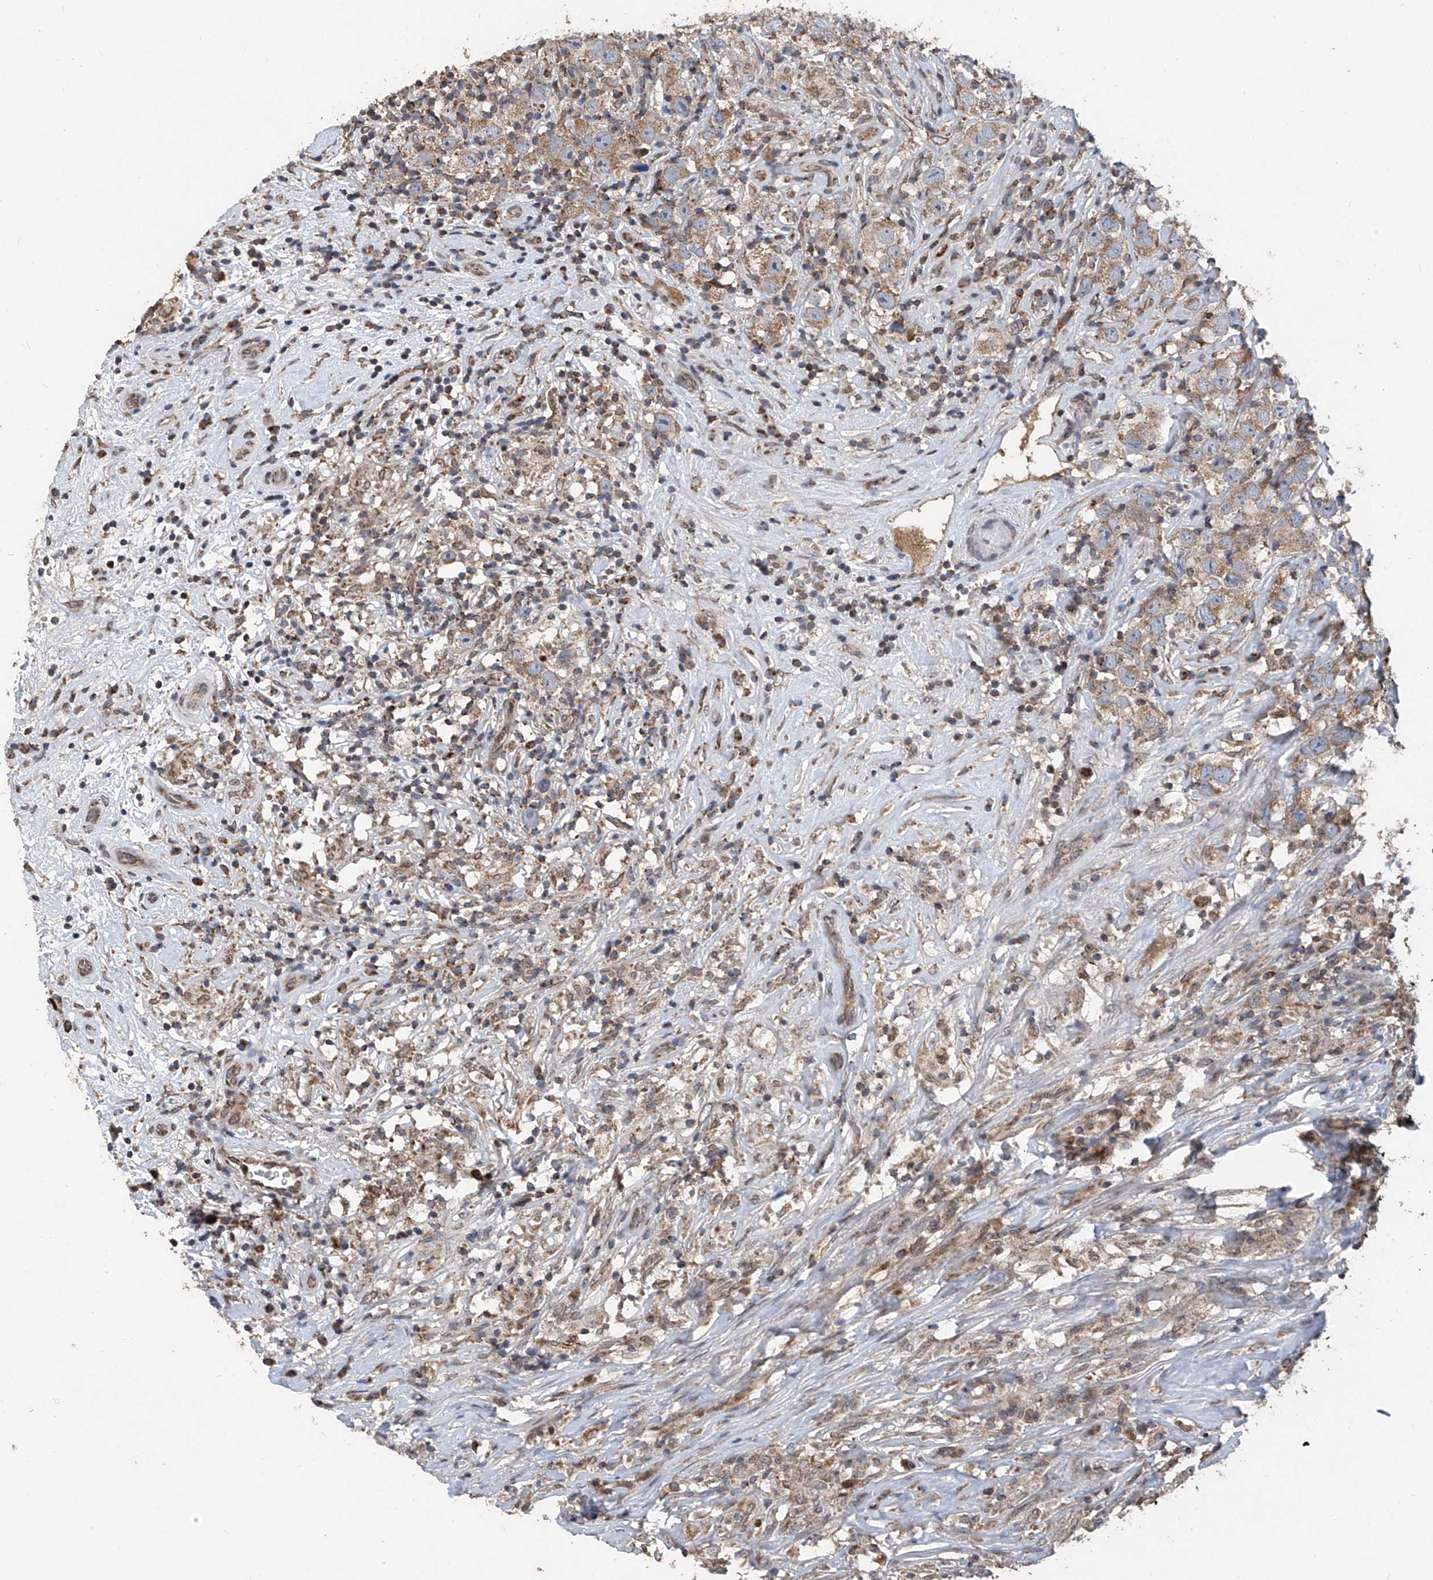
{"staining": {"intensity": "moderate", "quantity": ">75%", "location": "cytoplasmic/membranous"}, "tissue": "testis cancer", "cell_type": "Tumor cells", "image_type": "cancer", "snomed": [{"axis": "morphology", "description": "Seminoma, NOS"}, {"axis": "topography", "description": "Testis"}], "caption": "Protein analysis of testis cancer (seminoma) tissue demonstrates moderate cytoplasmic/membranous staining in about >75% of tumor cells.", "gene": "BCKDHB", "patient": {"sex": "male", "age": 49}}